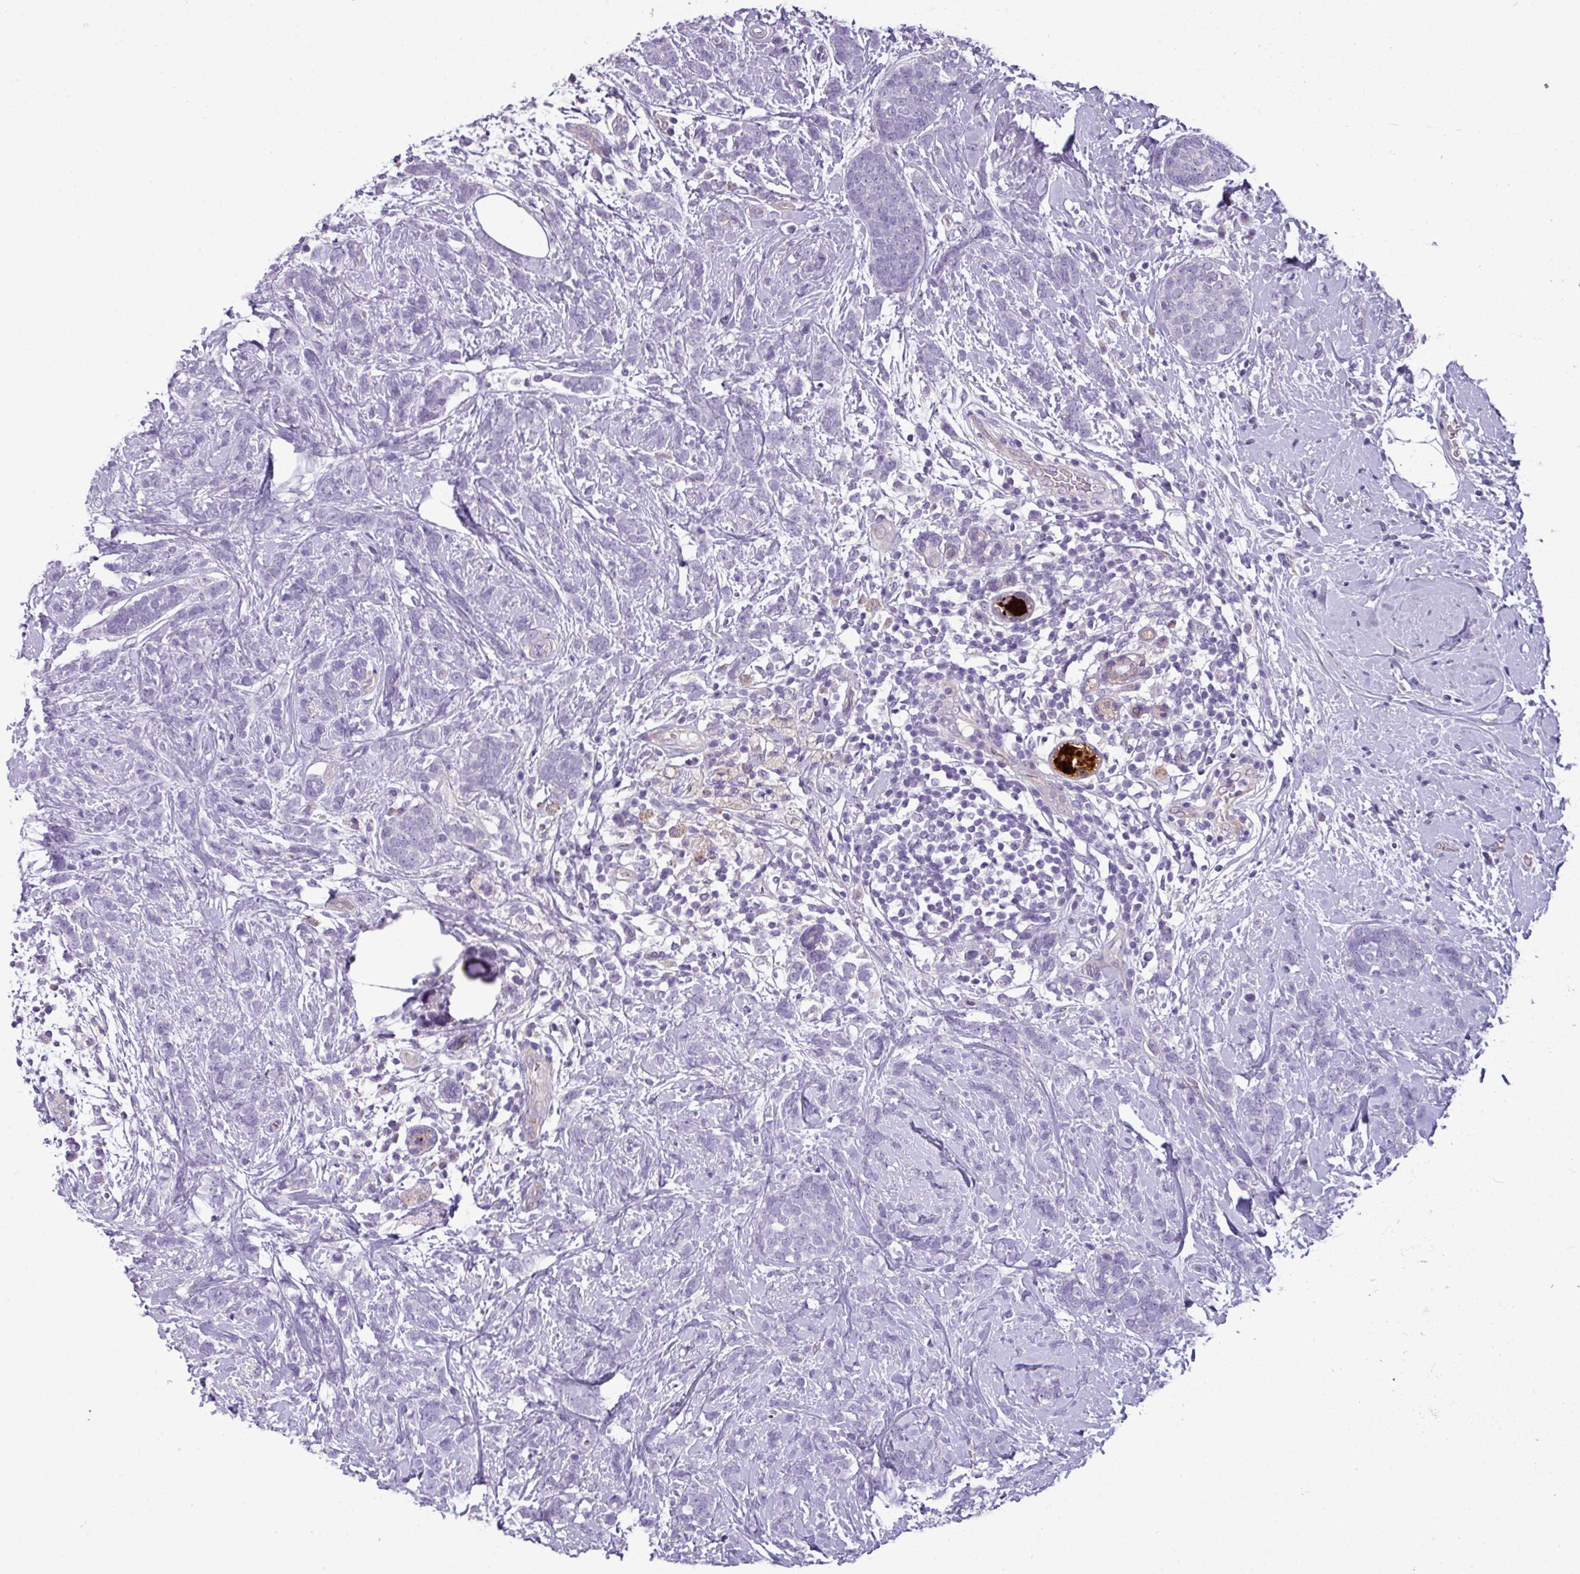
{"staining": {"intensity": "negative", "quantity": "none", "location": "none"}, "tissue": "breast cancer", "cell_type": "Tumor cells", "image_type": "cancer", "snomed": [{"axis": "morphology", "description": "Lobular carcinoma"}, {"axis": "topography", "description": "Breast"}], "caption": "This is an immunohistochemistry micrograph of breast cancer. There is no positivity in tumor cells.", "gene": "TMEM178B", "patient": {"sex": "female", "age": 58}}